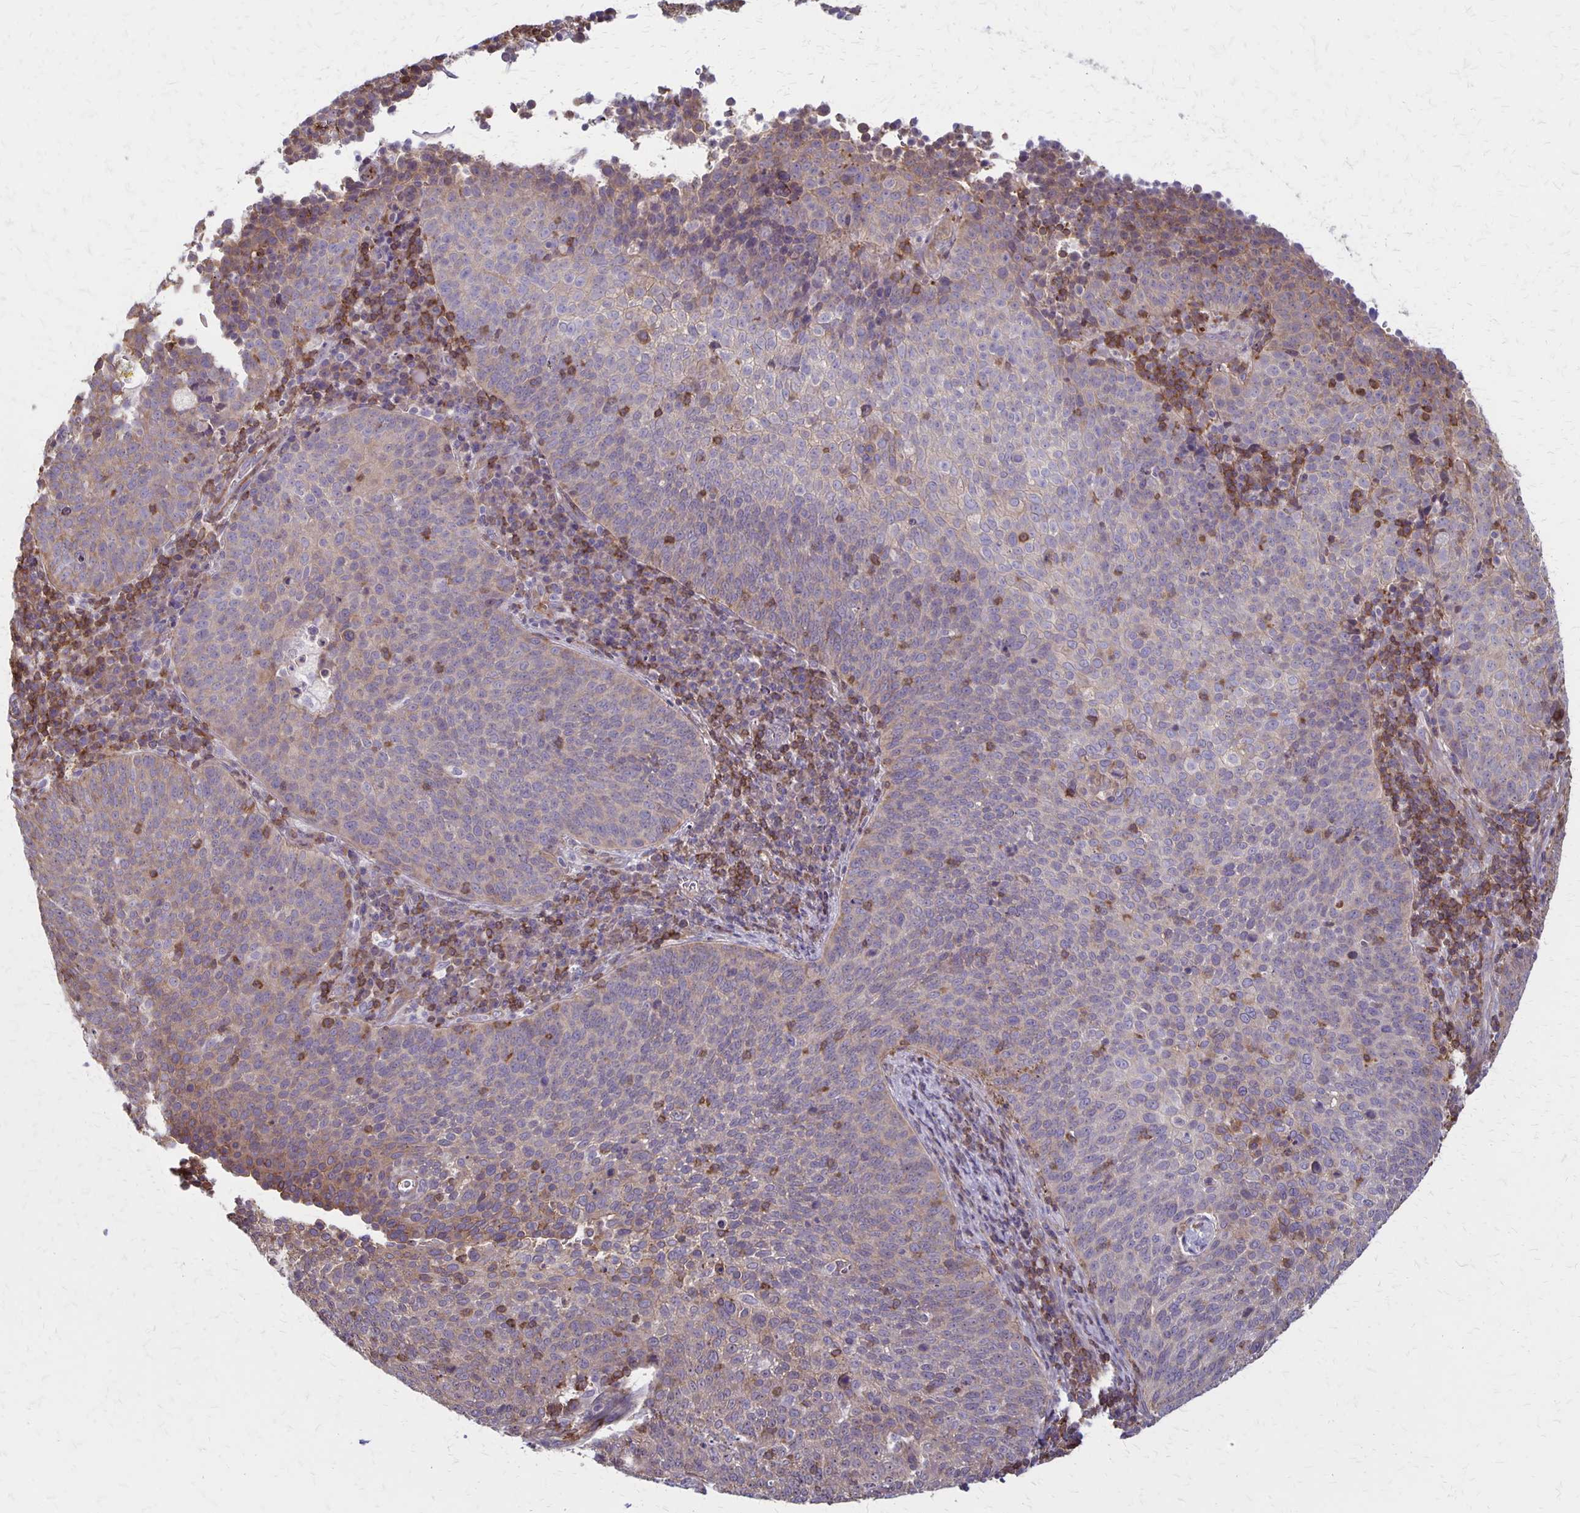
{"staining": {"intensity": "weak", "quantity": "<25%", "location": "cytoplasmic/membranous"}, "tissue": "cervical cancer", "cell_type": "Tumor cells", "image_type": "cancer", "snomed": [{"axis": "morphology", "description": "Squamous cell carcinoma, NOS"}, {"axis": "topography", "description": "Cervix"}], "caption": "High magnification brightfield microscopy of cervical cancer (squamous cell carcinoma) stained with DAB (3,3'-diaminobenzidine) (brown) and counterstained with hematoxylin (blue): tumor cells show no significant staining.", "gene": "SEPTIN5", "patient": {"sex": "female", "age": 34}}